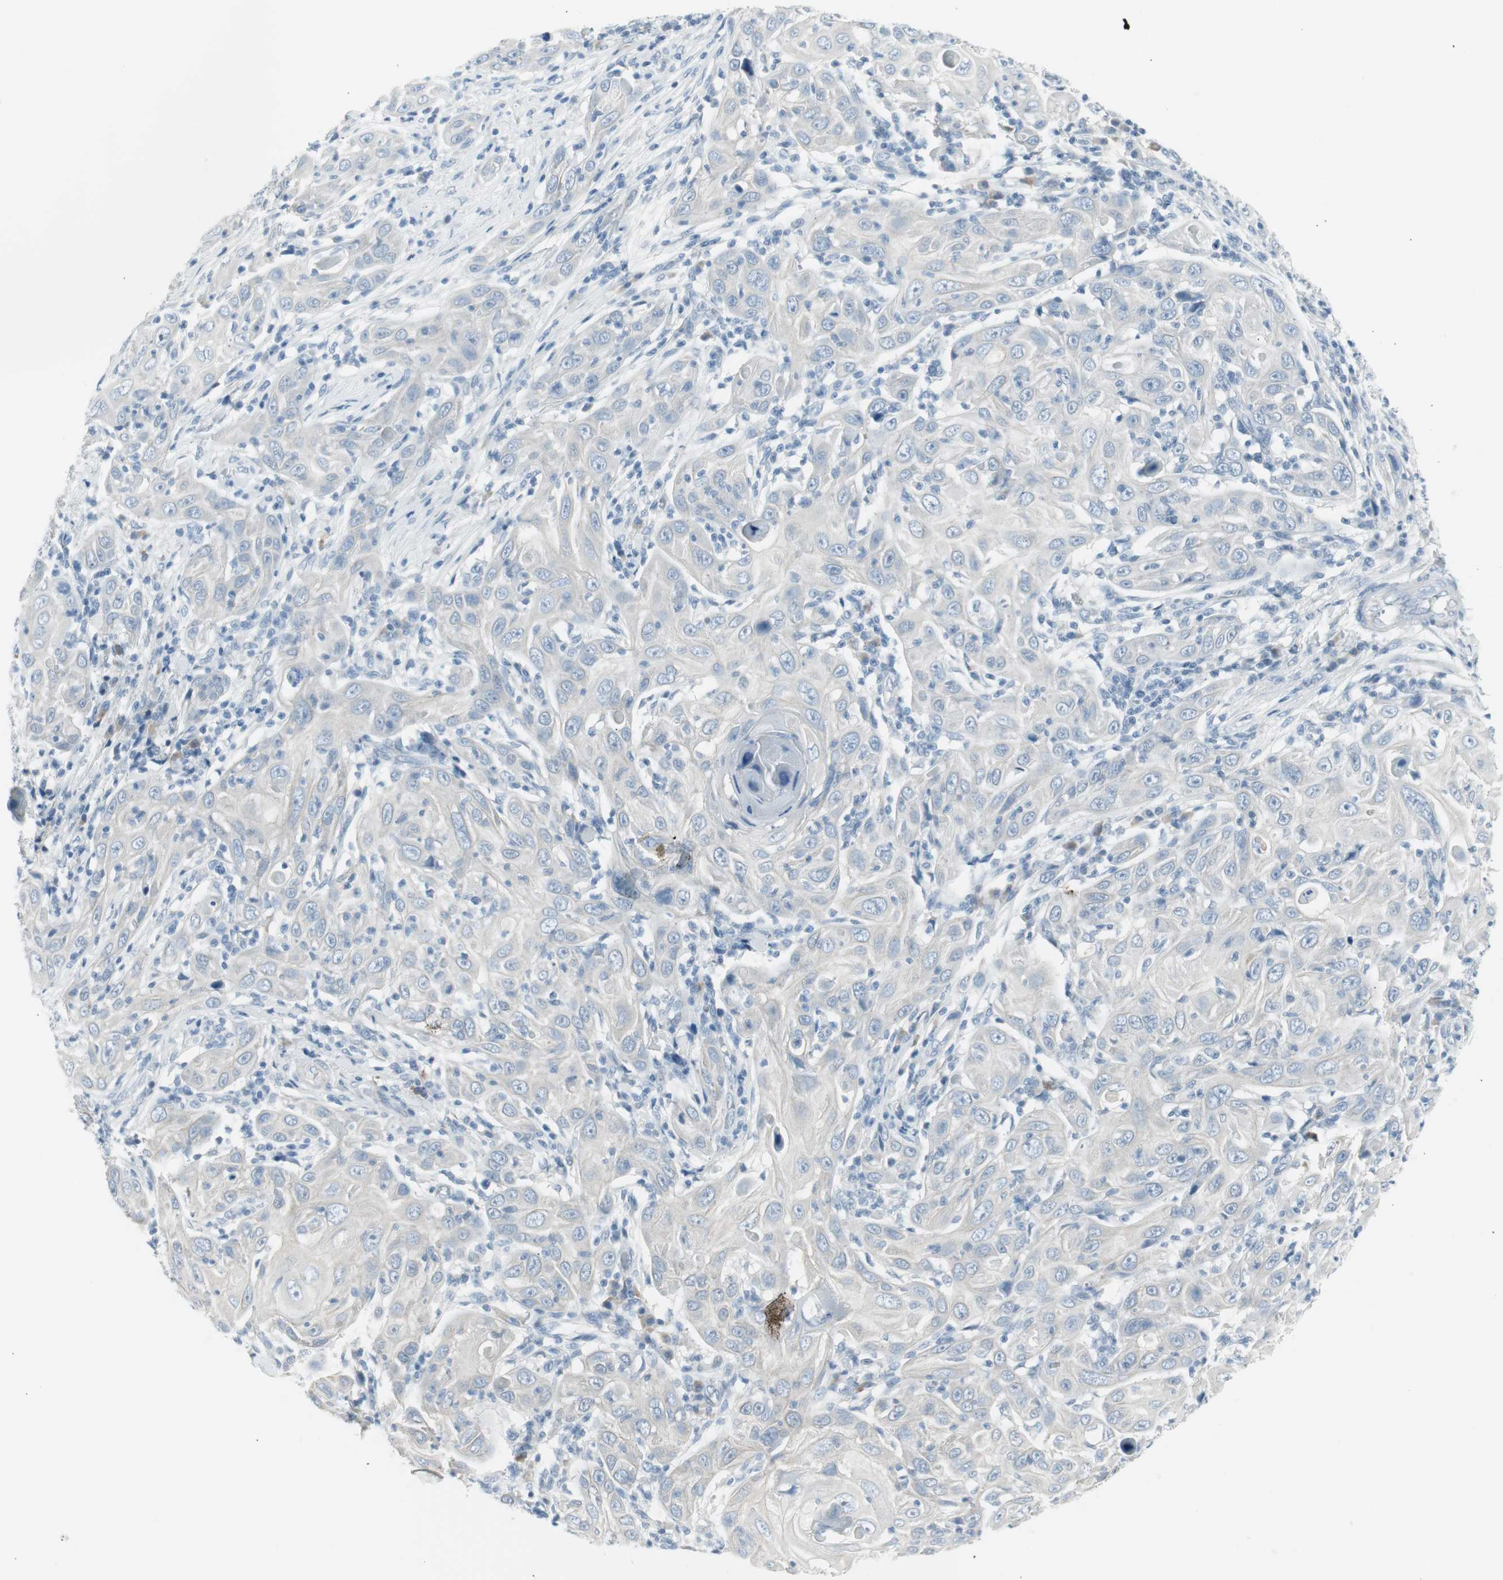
{"staining": {"intensity": "negative", "quantity": "none", "location": "none"}, "tissue": "skin cancer", "cell_type": "Tumor cells", "image_type": "cancer", "snomed": [{"axis": "morphology", "description": "Squamous cell carcinoma, NOS"}, {"axis": "topography", "description": "Skin"}], "caption": "This histopathology image is of skin squamous cell carcinoma stained with immunohistochemistry (IHC) to label a protein in brown with the nuclei are counter-stained blue. There is no positivity in tumor cells. Brightfield microscopy of IHC stained with DAB (3,3'-diaminobenzidine) (brown) and hematoxylin (blue), captured at high magnification.", "gene": "AGR2", "patient": {"sex": "female", "age": 88}}